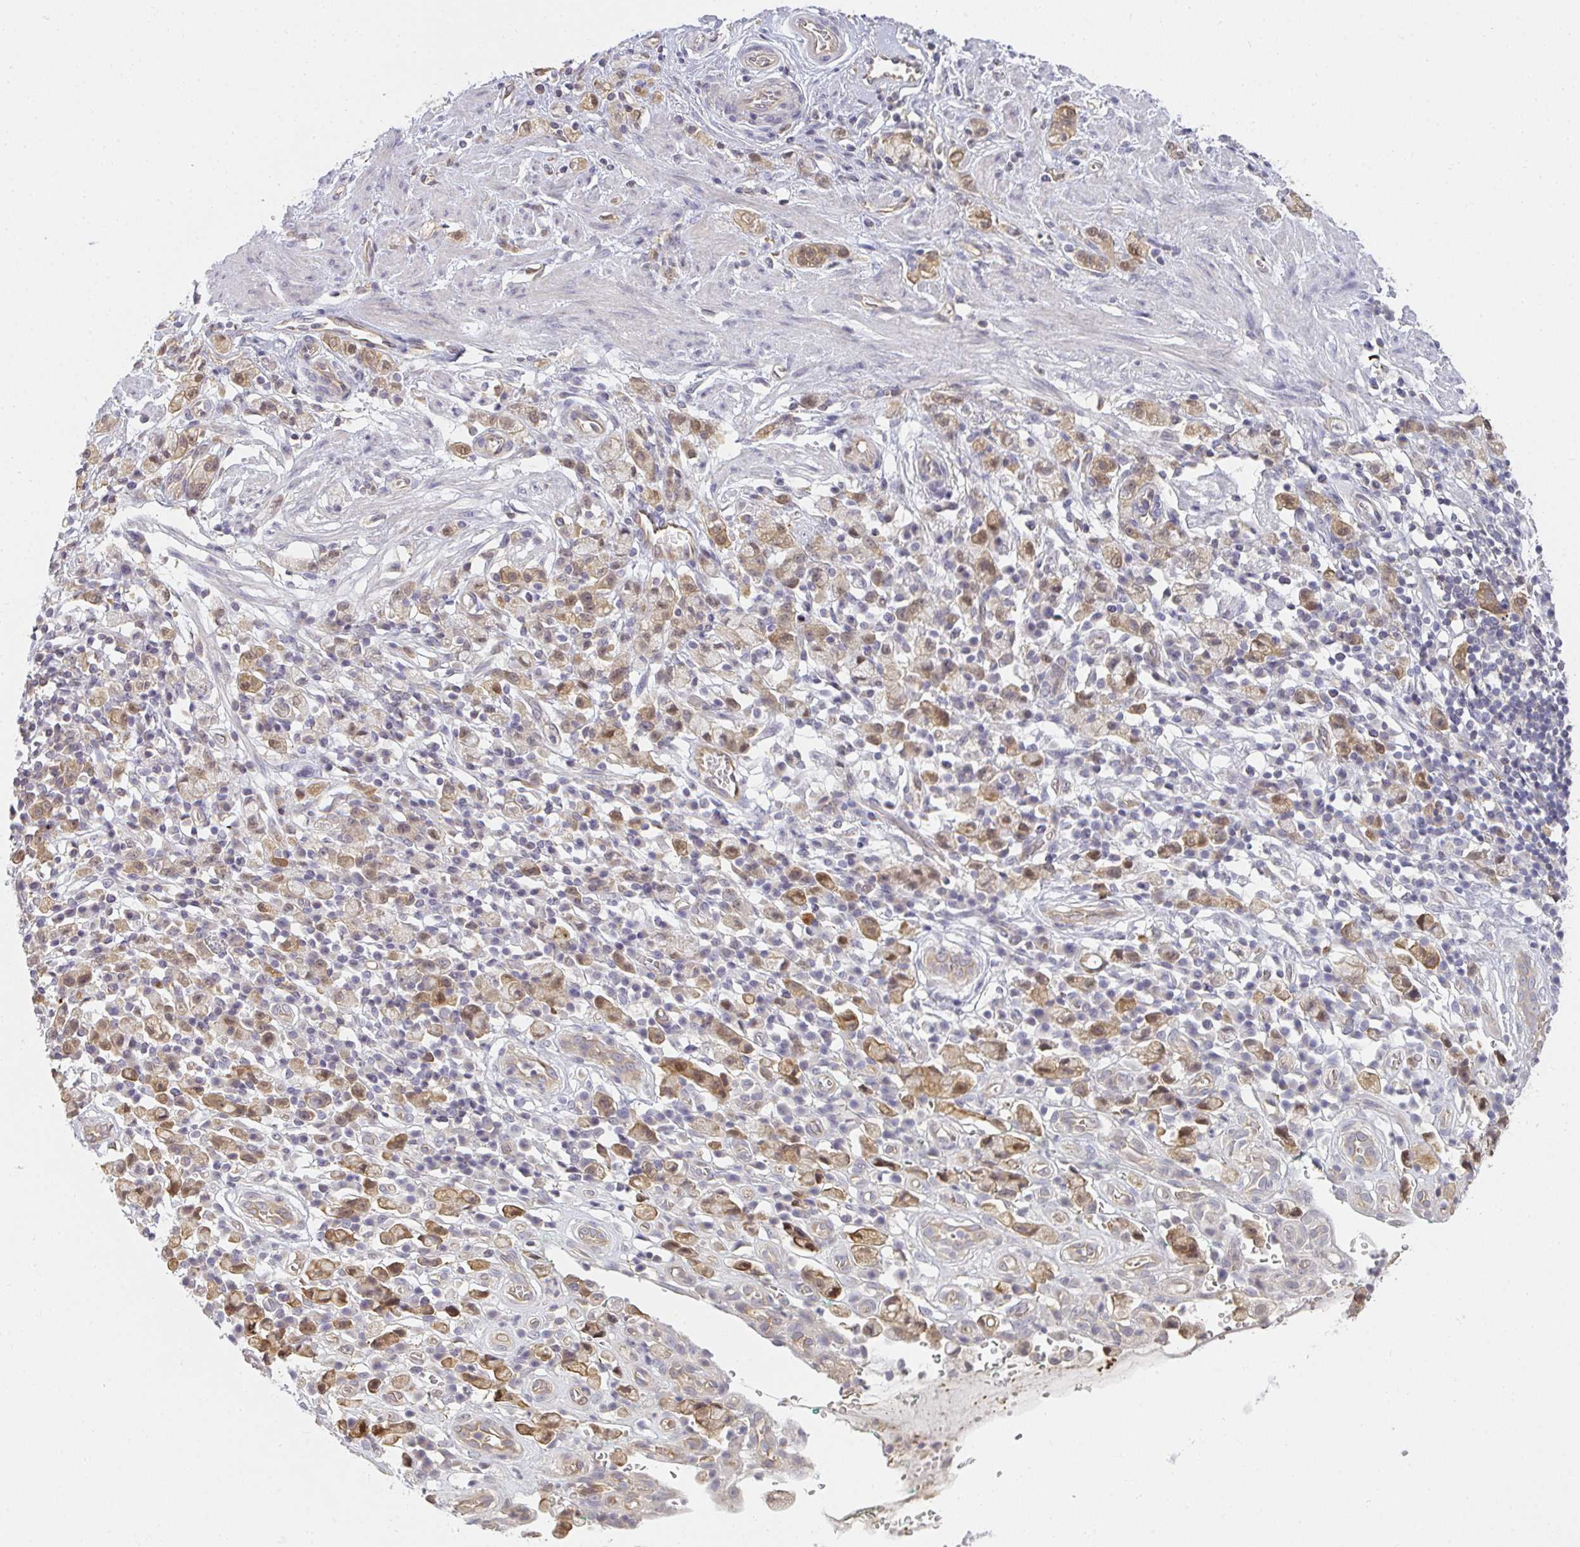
{"staining": {"intensity": "moderate", "quantity": ">75%", "location": "cytoplasmic/membranous,nuclear"}, "tissue": "stomach cancer", "cell_type": "Tumor cells", "image_type": "cancer", "snomed": [{"axis": "morphology", "description": "Adenocarcinoma, NOS"}, {"axis": "topography", "description": "Stomach"}], "caption": "This micrograph exhibits immunohistochemistry staining of human adenocarcinoma (stomach), with medium moderate cytoplasmic/membranous and nuclear expression in about >75% of tumor cells.", "gene": "GSDMB", "patient": {"sex": "male", "age": 77}}